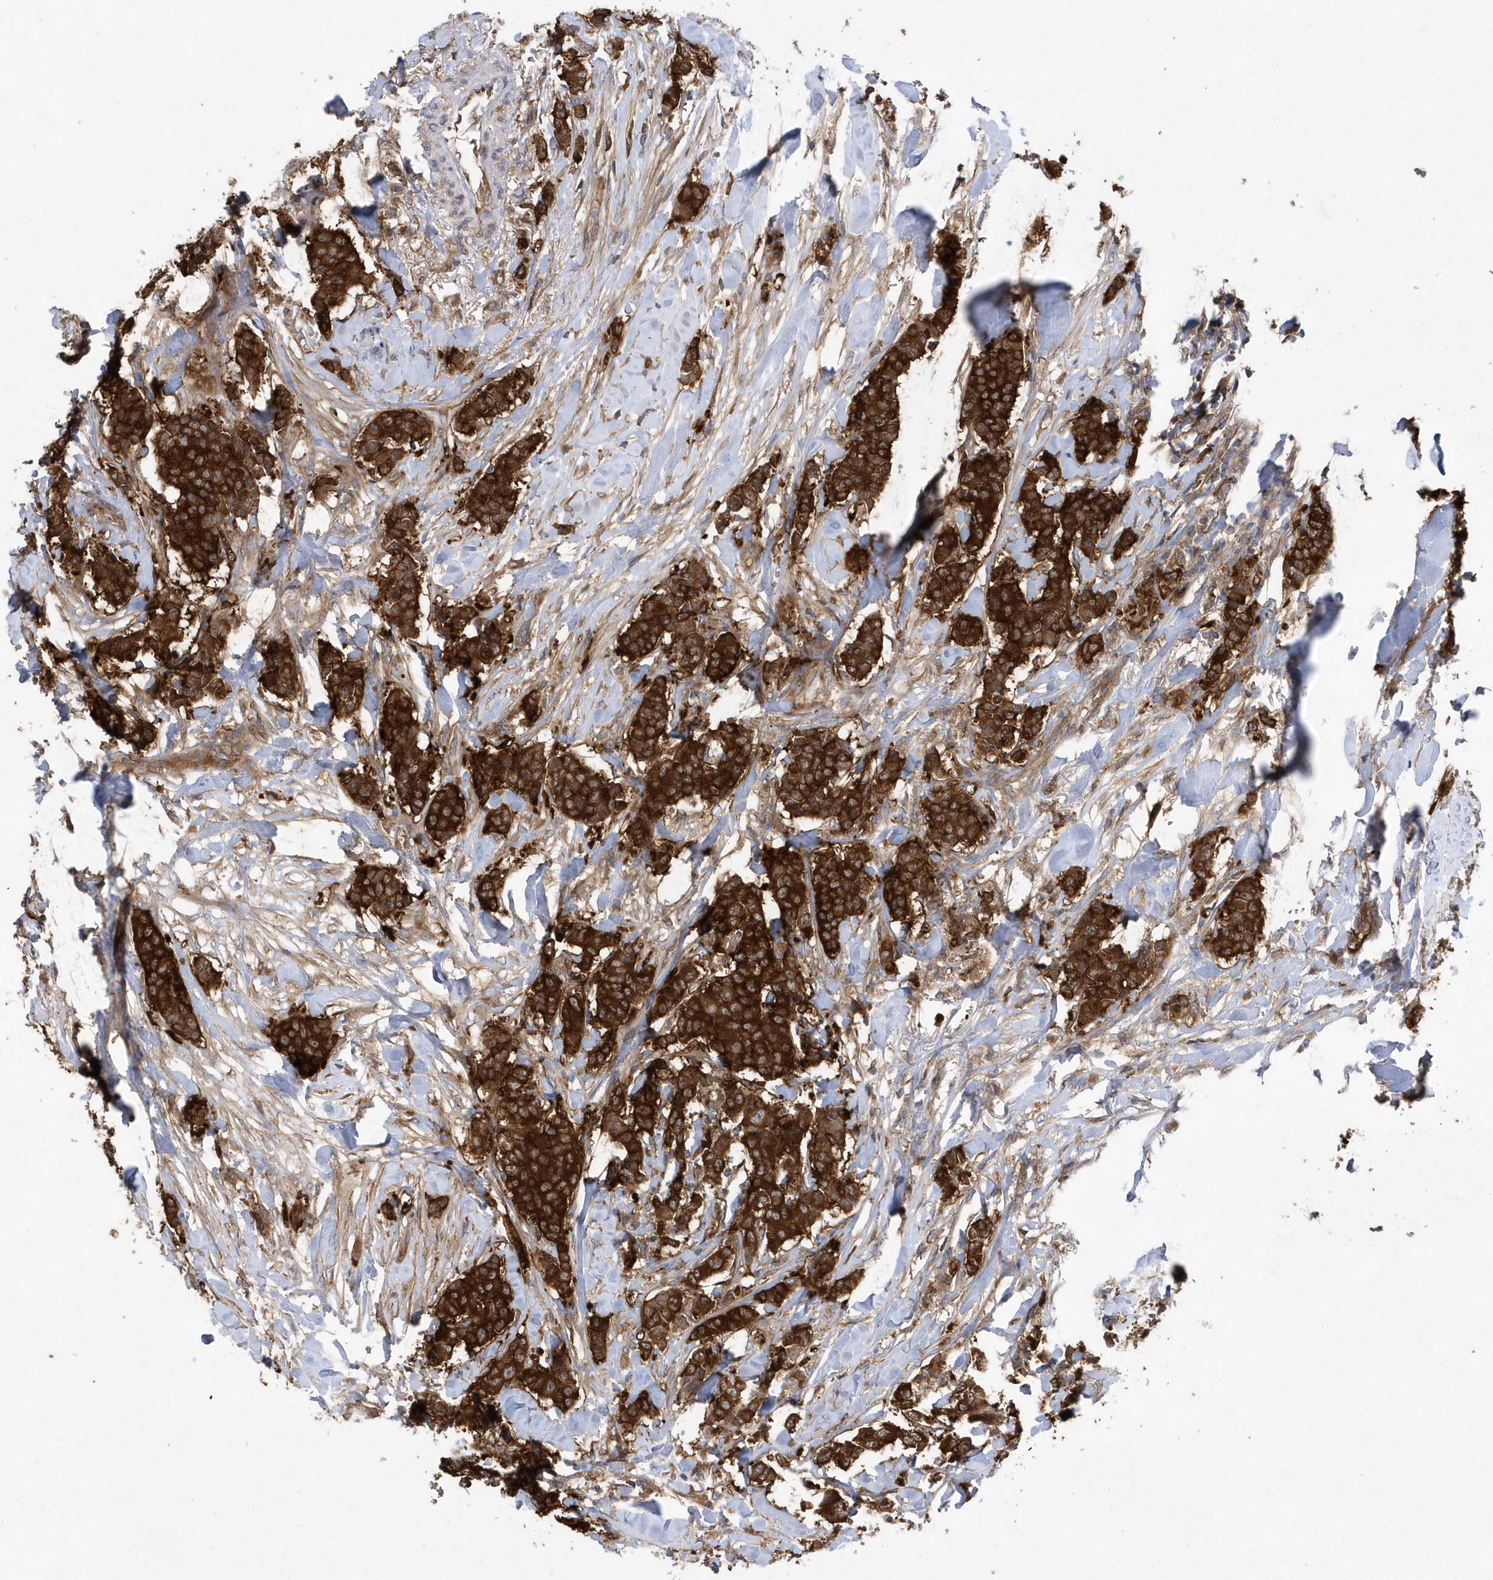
{"staining": {"intensity": "strong", "quantity": ">75%", "location": "cytoplasmic/membranous"}, "tissue": "breast cancer", "cell_type": "Tumor cells", "image_type": "cancer", "snomed": [{"axis": "morphology", "description": "Duct carcinoma"}, {"axis": "topography", "description": "Breast"}], "caption": "Immunohistochemical staining of human breast cancer (intraductal carcinoma) demonstrates high levels of strong cytoplasmic/membranous protein expression in about >75% of tumor cells. Using DAB (brown) and hematoxylin (blue) stains, captured at high magnification using brightfield microscopy.", "gene": "PAICS", "patient": {"sex": "female", "age": 40}}